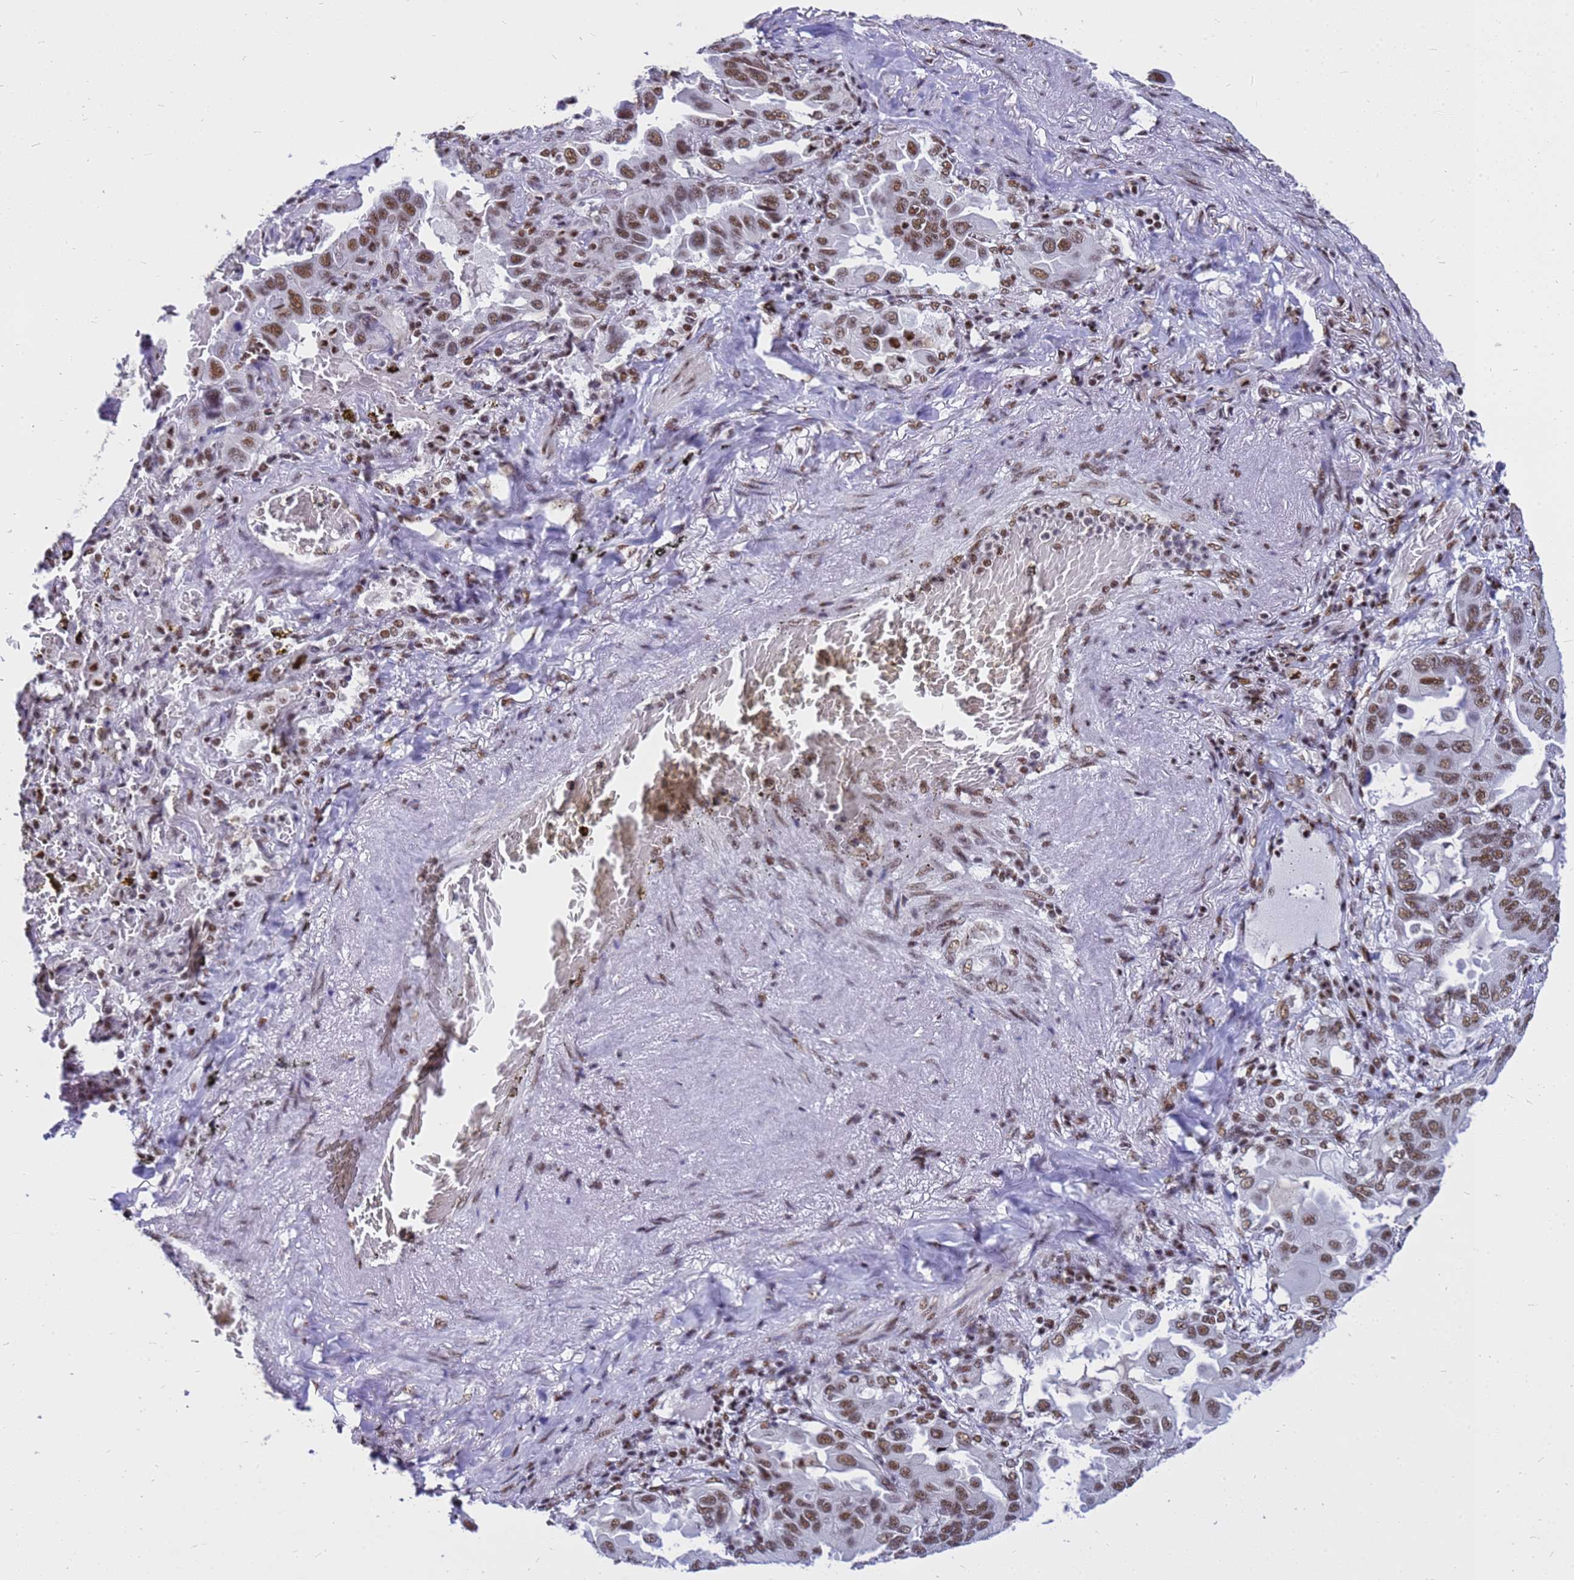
{"staining": {"intensity": "moderate", "quantity": ">75%", "location": "nuclear"}, "tissue": "lung cancer", "cell_type": "Tumor cells", "image_type": "cancer", "snomed": [{"axis": "morphology", "description": "Adenocarcinoma, NOS"}, {"axis": "topography", "description": "Lung"}], "caption": "Moderate nuclear expression is appreciated in about >75% of tumor cells in adenocarcinoma (lung).", "gene": "SART3", "patient": {"sex": "male", "age": 64}}